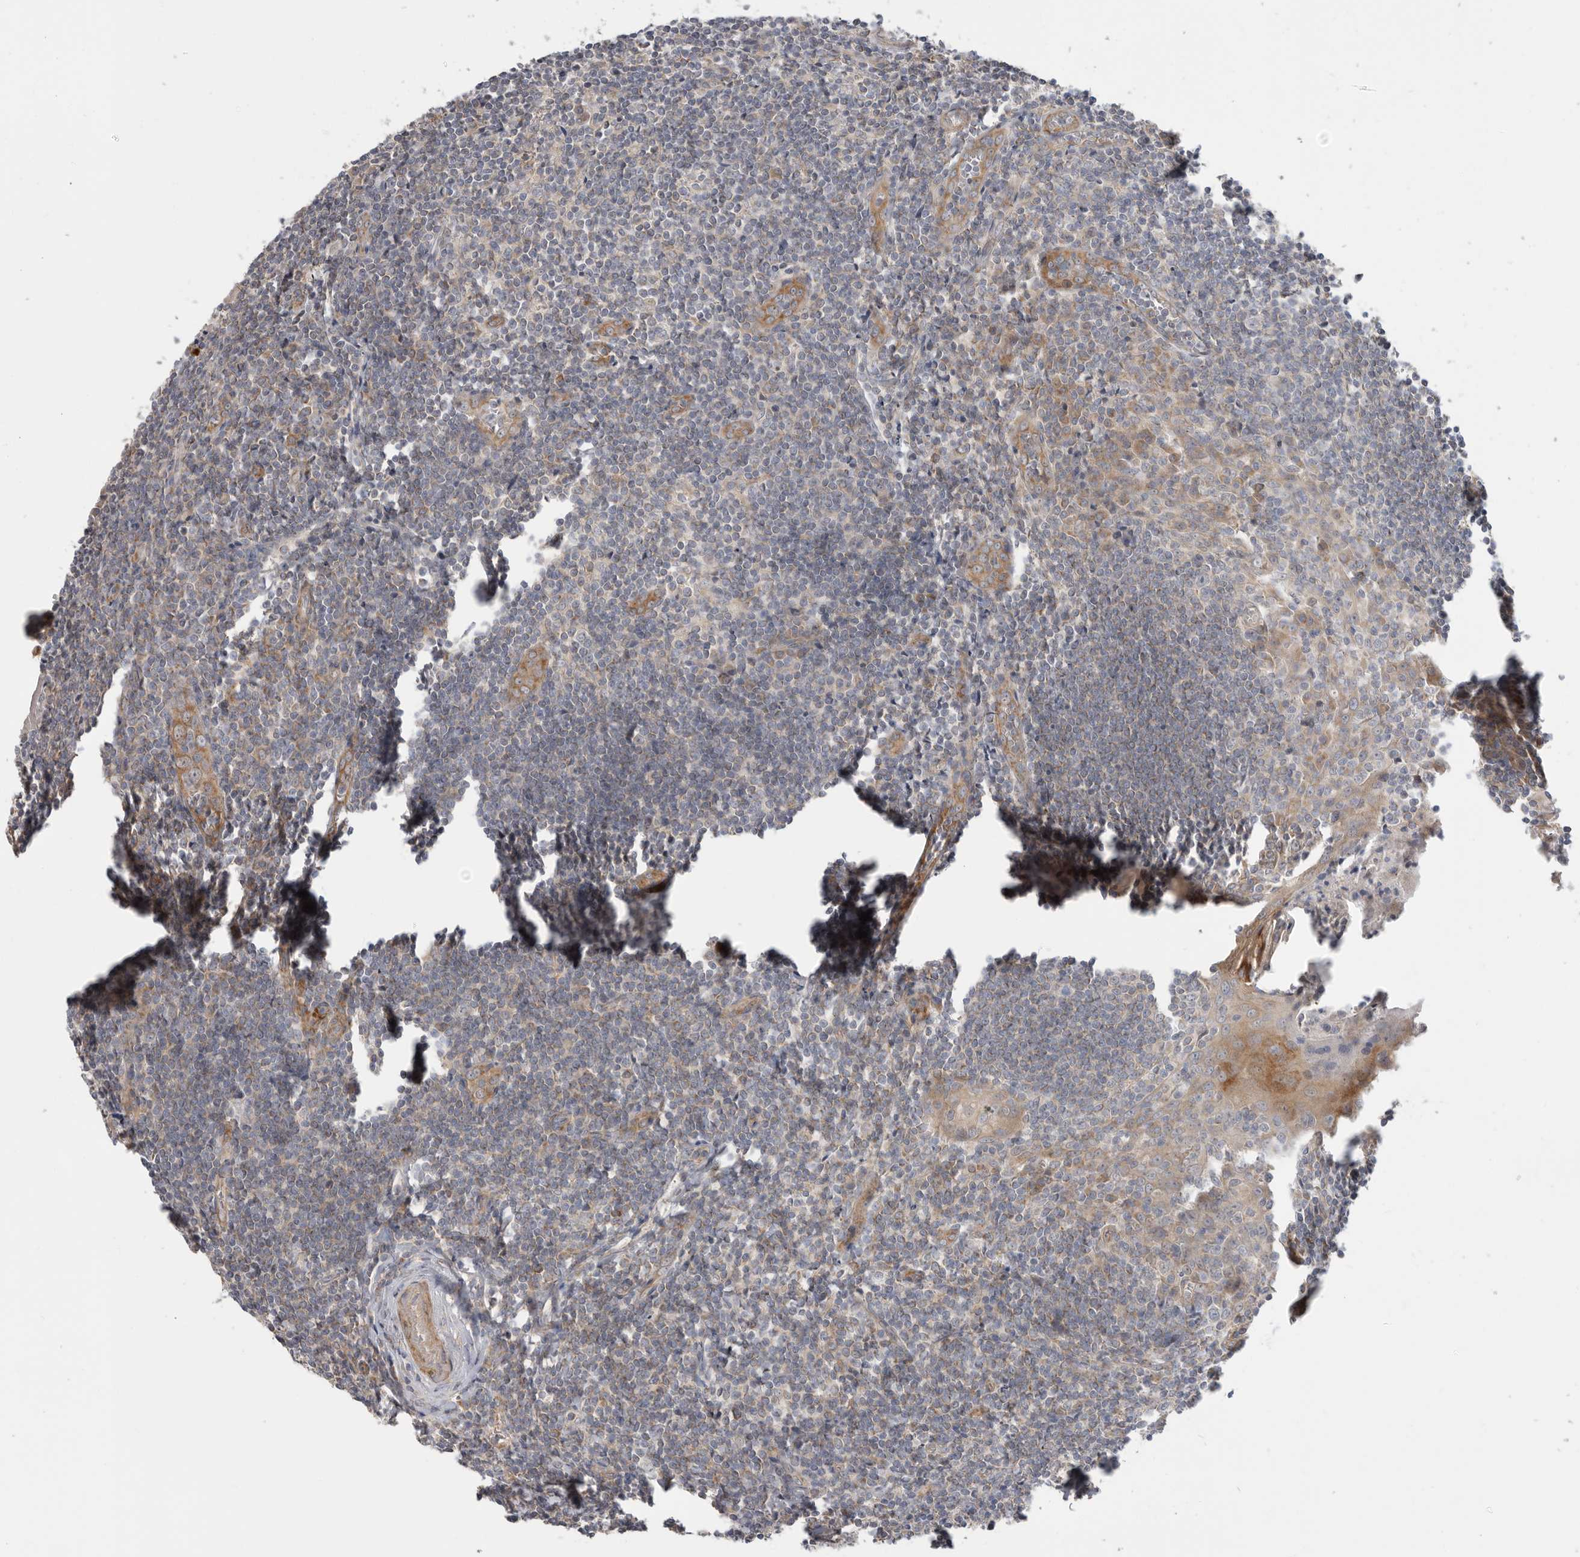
{"staining": {"intensity": "moderate", "quantity": "<25%", "location": "cytoplasmic/membranous"}, "tissue": "tonsil", "cell_type": "Germinal center cells", "image_type": "normal", "snomed": [{"axis": "morphology", "description": "Normal tissue, NOS"}, {"axis": "topography", "description": "Tonsil"}], "caption": "Human tonsil stained for a protein (brown) reveals moderate cytoplasmic/membranous positive expression in about <25% of germinal center cells.", "gene": "MTFR1L", "patient": {"sex": "male", "age": 27}}